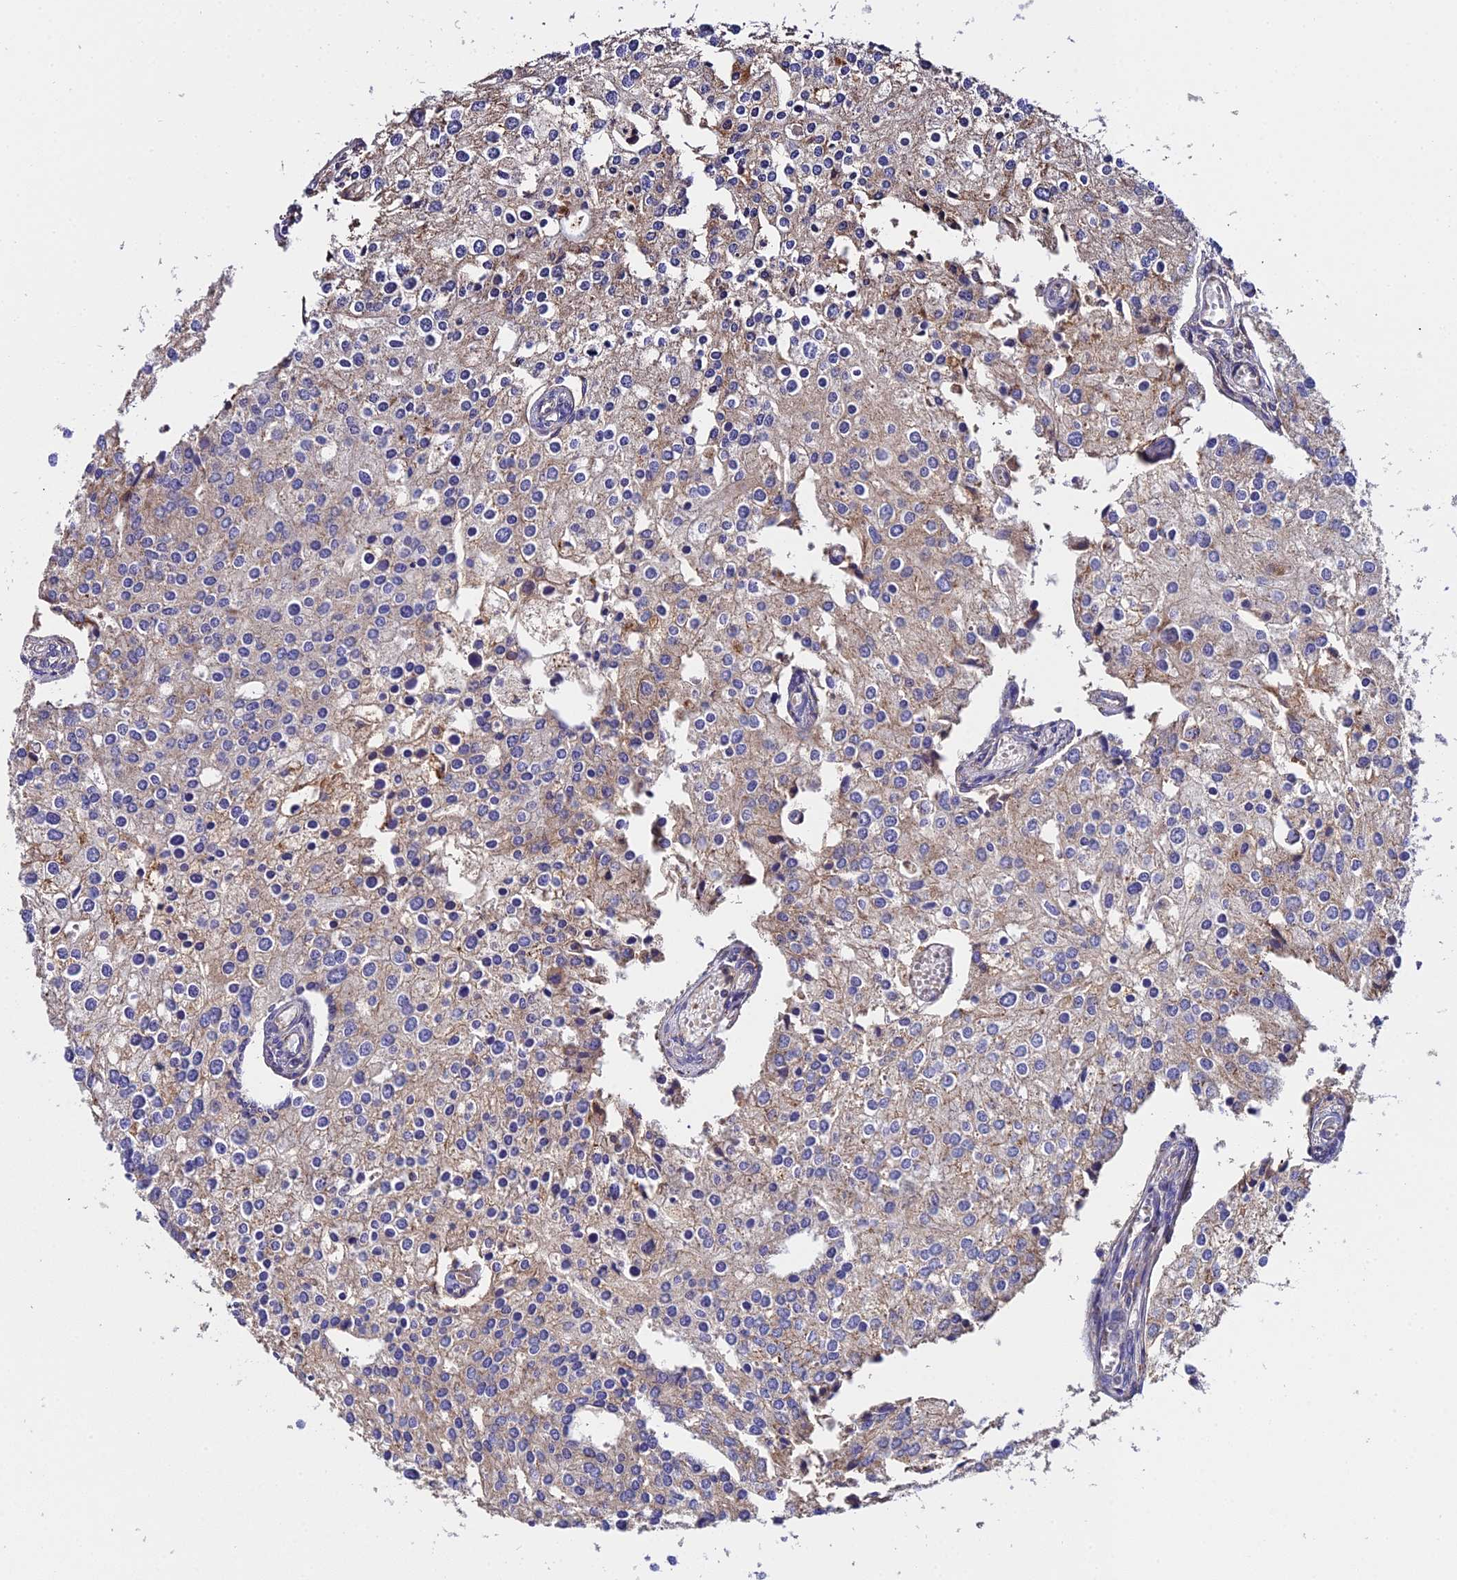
{"staining": {"intensity": "weak", "quantity": "25%-75%", "location": "cytoplasmic/membranous"}, "tissue": "prostate cancer", "cell_type": "Tumor cells", "image_type": "cancer", "snomed": [{"axis": "morphology", "description": "Adenocarcinoma, High grade"}, {"axis": "topography", "description": "Prostate"}], "caption": "This micrograph displays IHC staining of human prostate cancer, with low weak cytoplasmic/membranous positivity in approximately 25%-75% of tumor cells.", "gene": "ZBED8", "patient": {"sex": "male", "age": 62}}